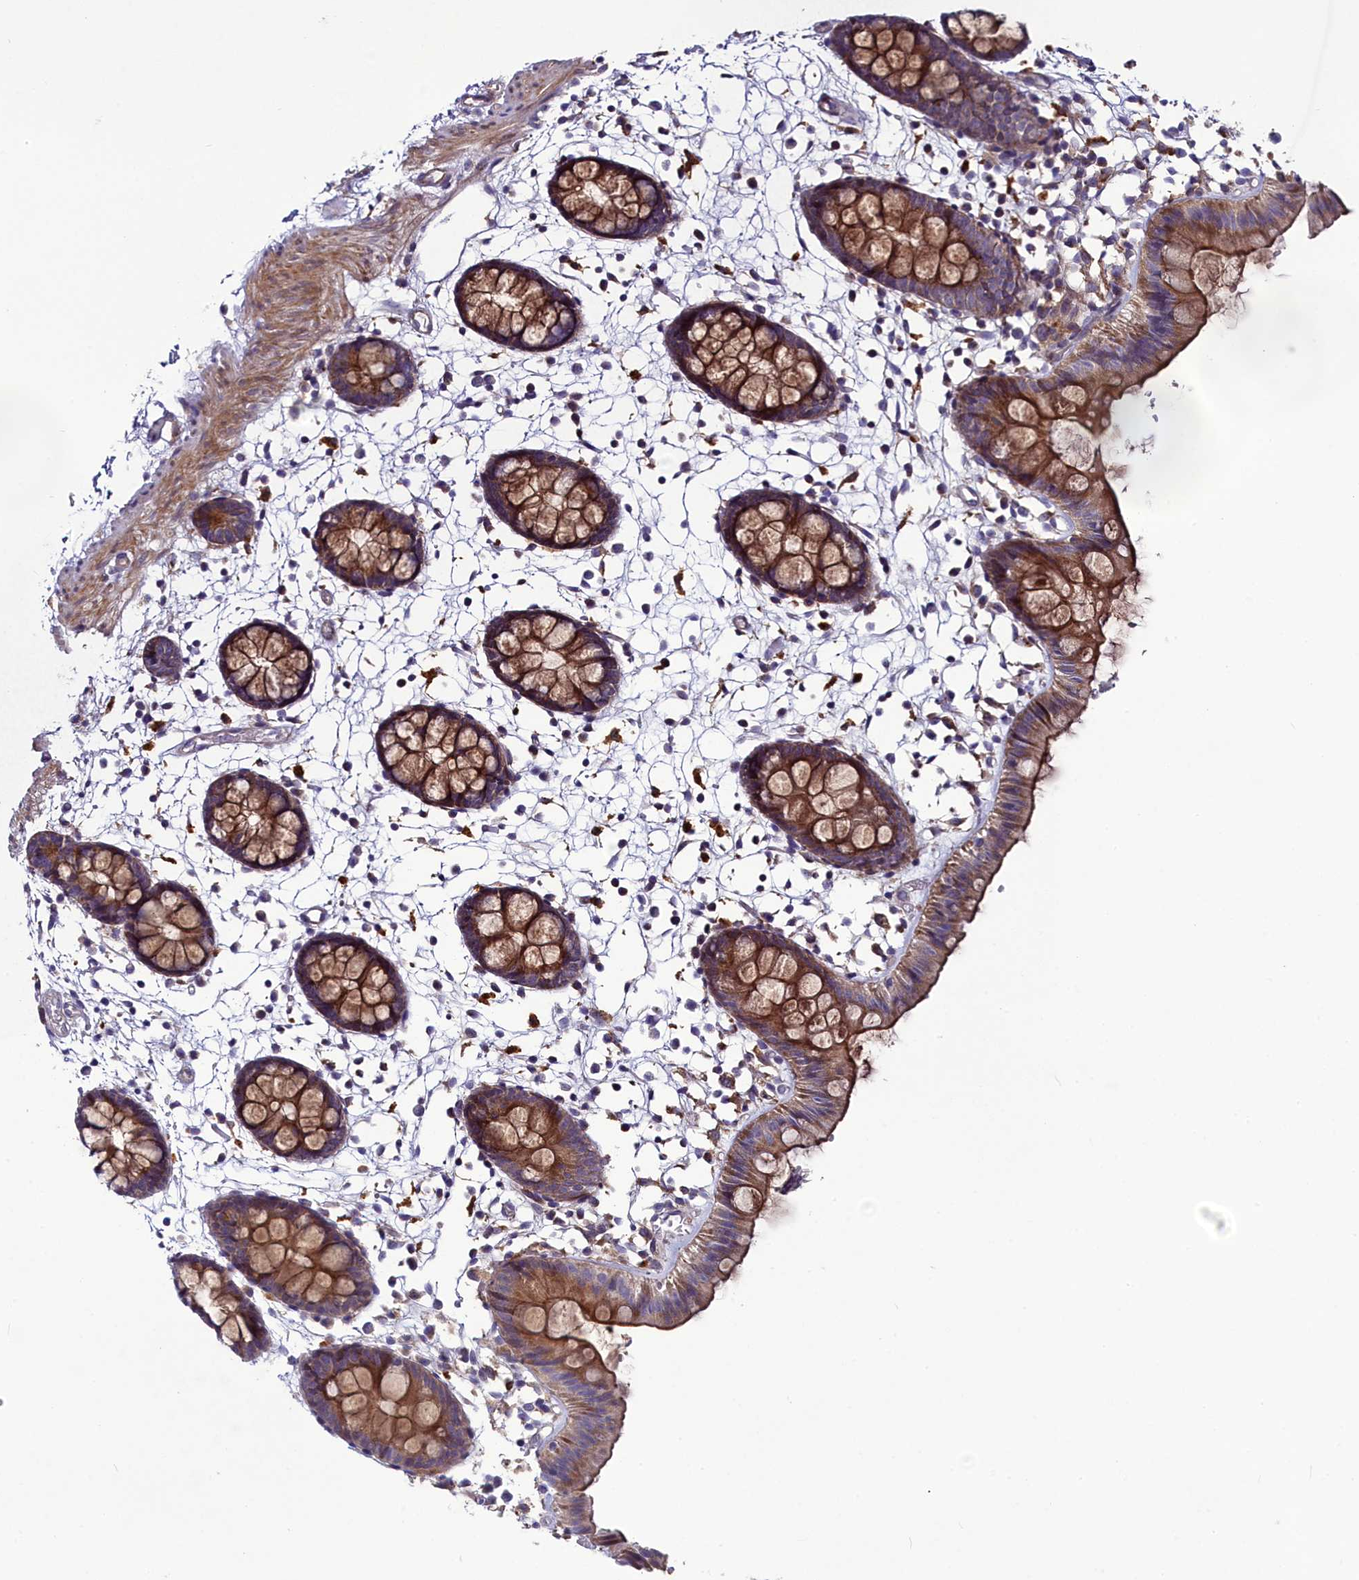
{"staining": {"intensity": "moderate", "quantity": ">75%", "location": "cytoplasmic/membranous"}, "tissue": "colon", "cell_type": "Endothelial cells", "image_type": "normal", "snomed": [{"axis": "morphology", "description": "Normal tissue, NOS"}, {"axis": "topography", "description": "Colon"}], "caption": "Colon stained with immunohistochemistry displays moderate cytoplasmic/membranous expression in about >75% of endothelial cells. The staining was performed using DAB to visualize the protein expression in brown, while the nuclei were stained in blue with hematoxylin (Magnification: 20x).", "gene": "BLTP2", "patient": {"sex": "male", "age": 56}}